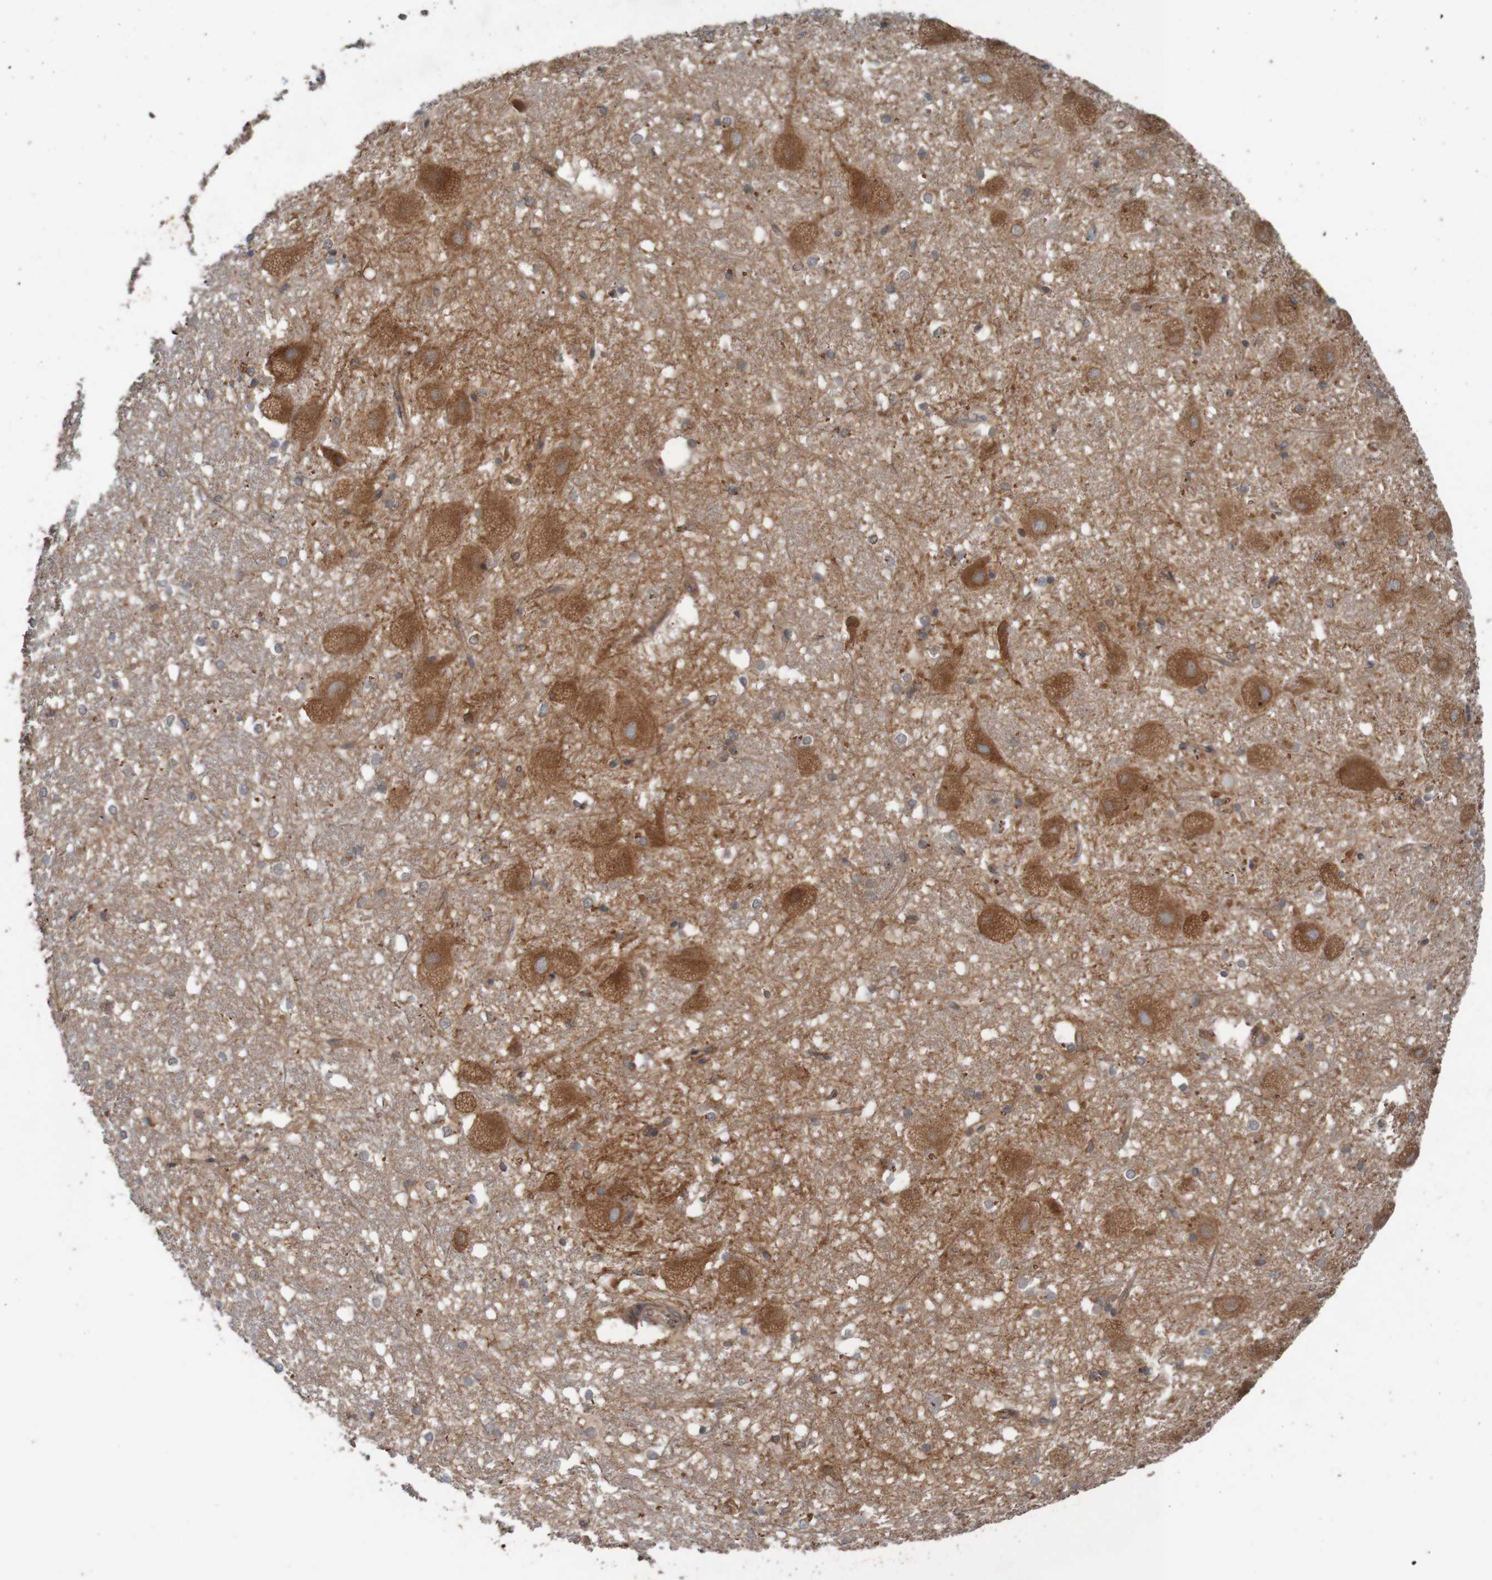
{"staining": {"intensity": "moderate", "quantity": "25%-75%", "location": "nuclear"}, "tissue": "hippocampus", "cell_type": "Glial cells", "image_type": "normal", "snomed": [{"axis": "morphology", "description": "Normal tissue, NOS"}, {"axis": "topography", "description": "Hippocampus"}], "caption": "Immunohistochemistry of normal human hippocampus exhibits medium levels of moderate nuclear positivity in approximately 25%-75% of glial cells. The protein of interest is shown in brown color, while the nuclei are stained blue.", "gene": "ARHGEF11", "patient": {"sex": "female", "age": 19}}